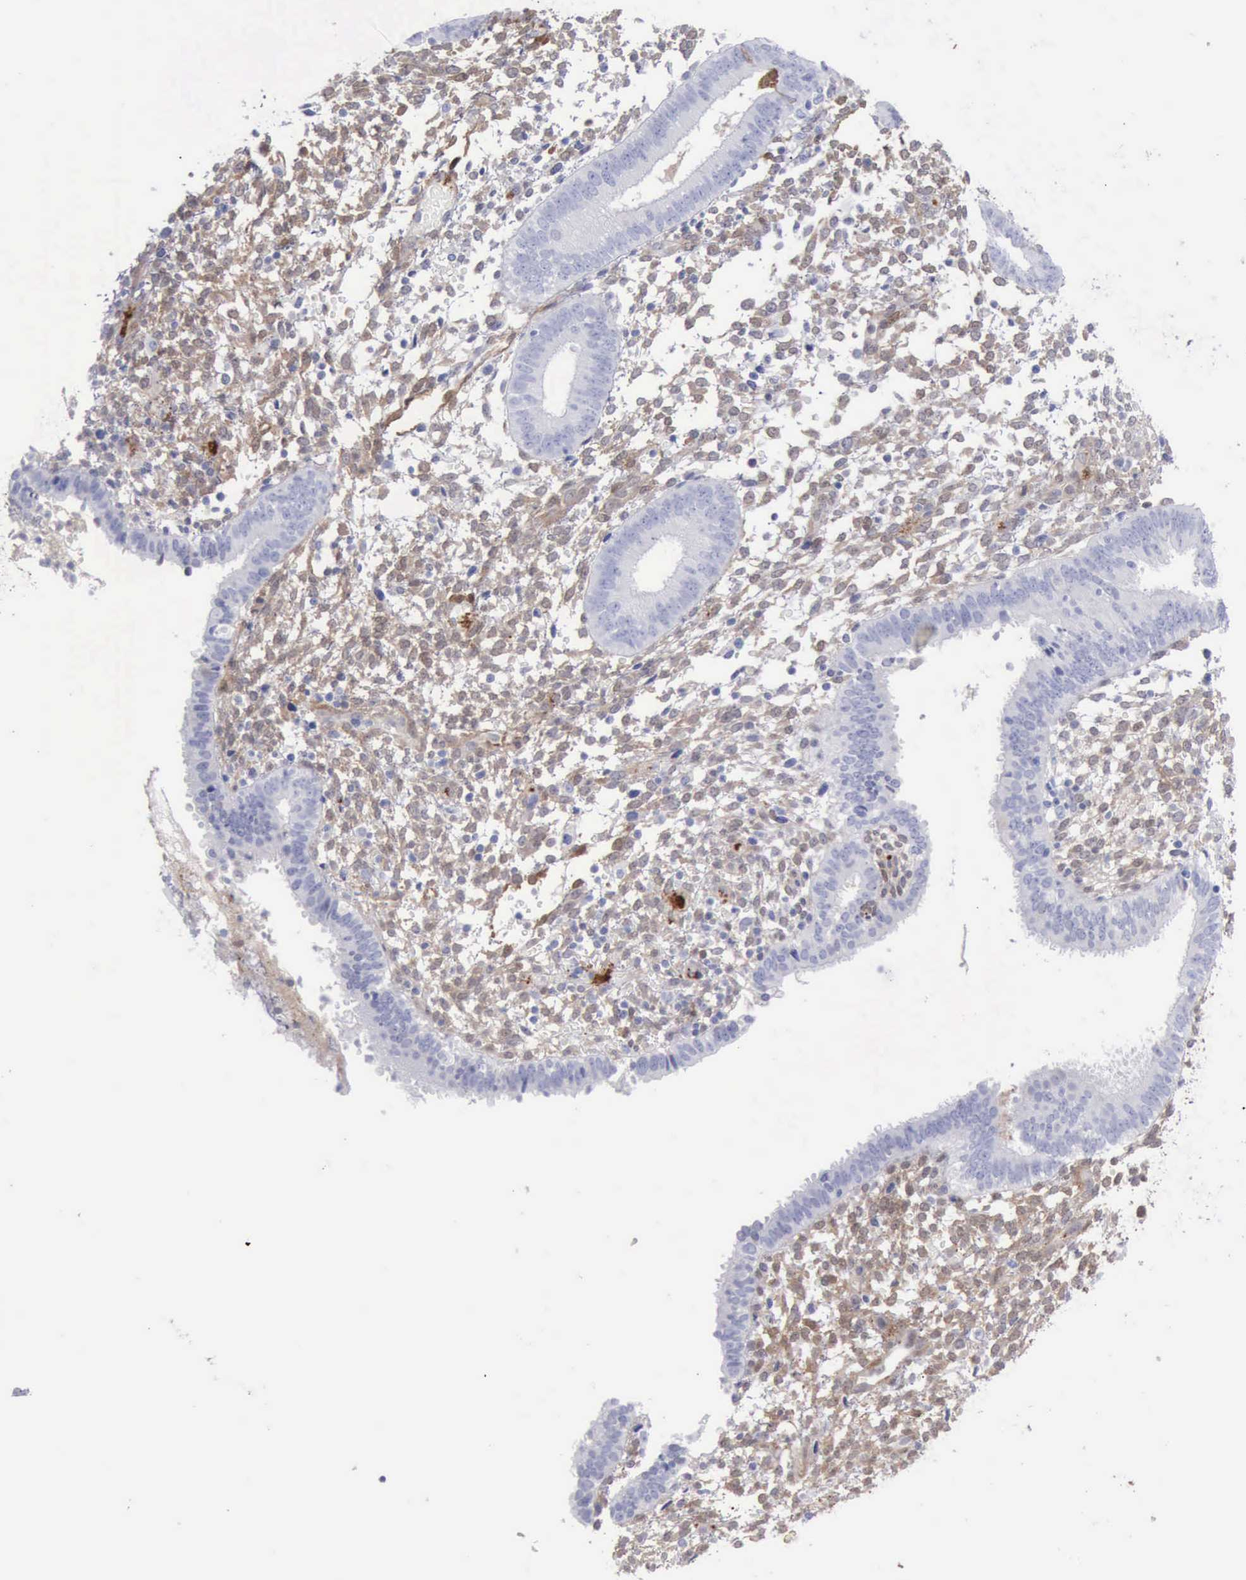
{"staining": {"intensity": "weak", "quantity": ">75%", "location": "cytoplasmic/membranous"}, "tissue": "endometrium", "cell_type": "Cells in endometrial stroma", "image_type": "normal", "snomed": [{"axis": "morphology", "description": "Normal tissue, NOS"}, {"axis": "topography", "description": "Endometrium"}], "caption": "Protein expression analysis of normal human endometrium reveals weak cytoplasmic/membranous expression in about >75% of cells in endometrial stroma.", "gene": "FHL1", "patient": {"sex": "female", "age": 35}}